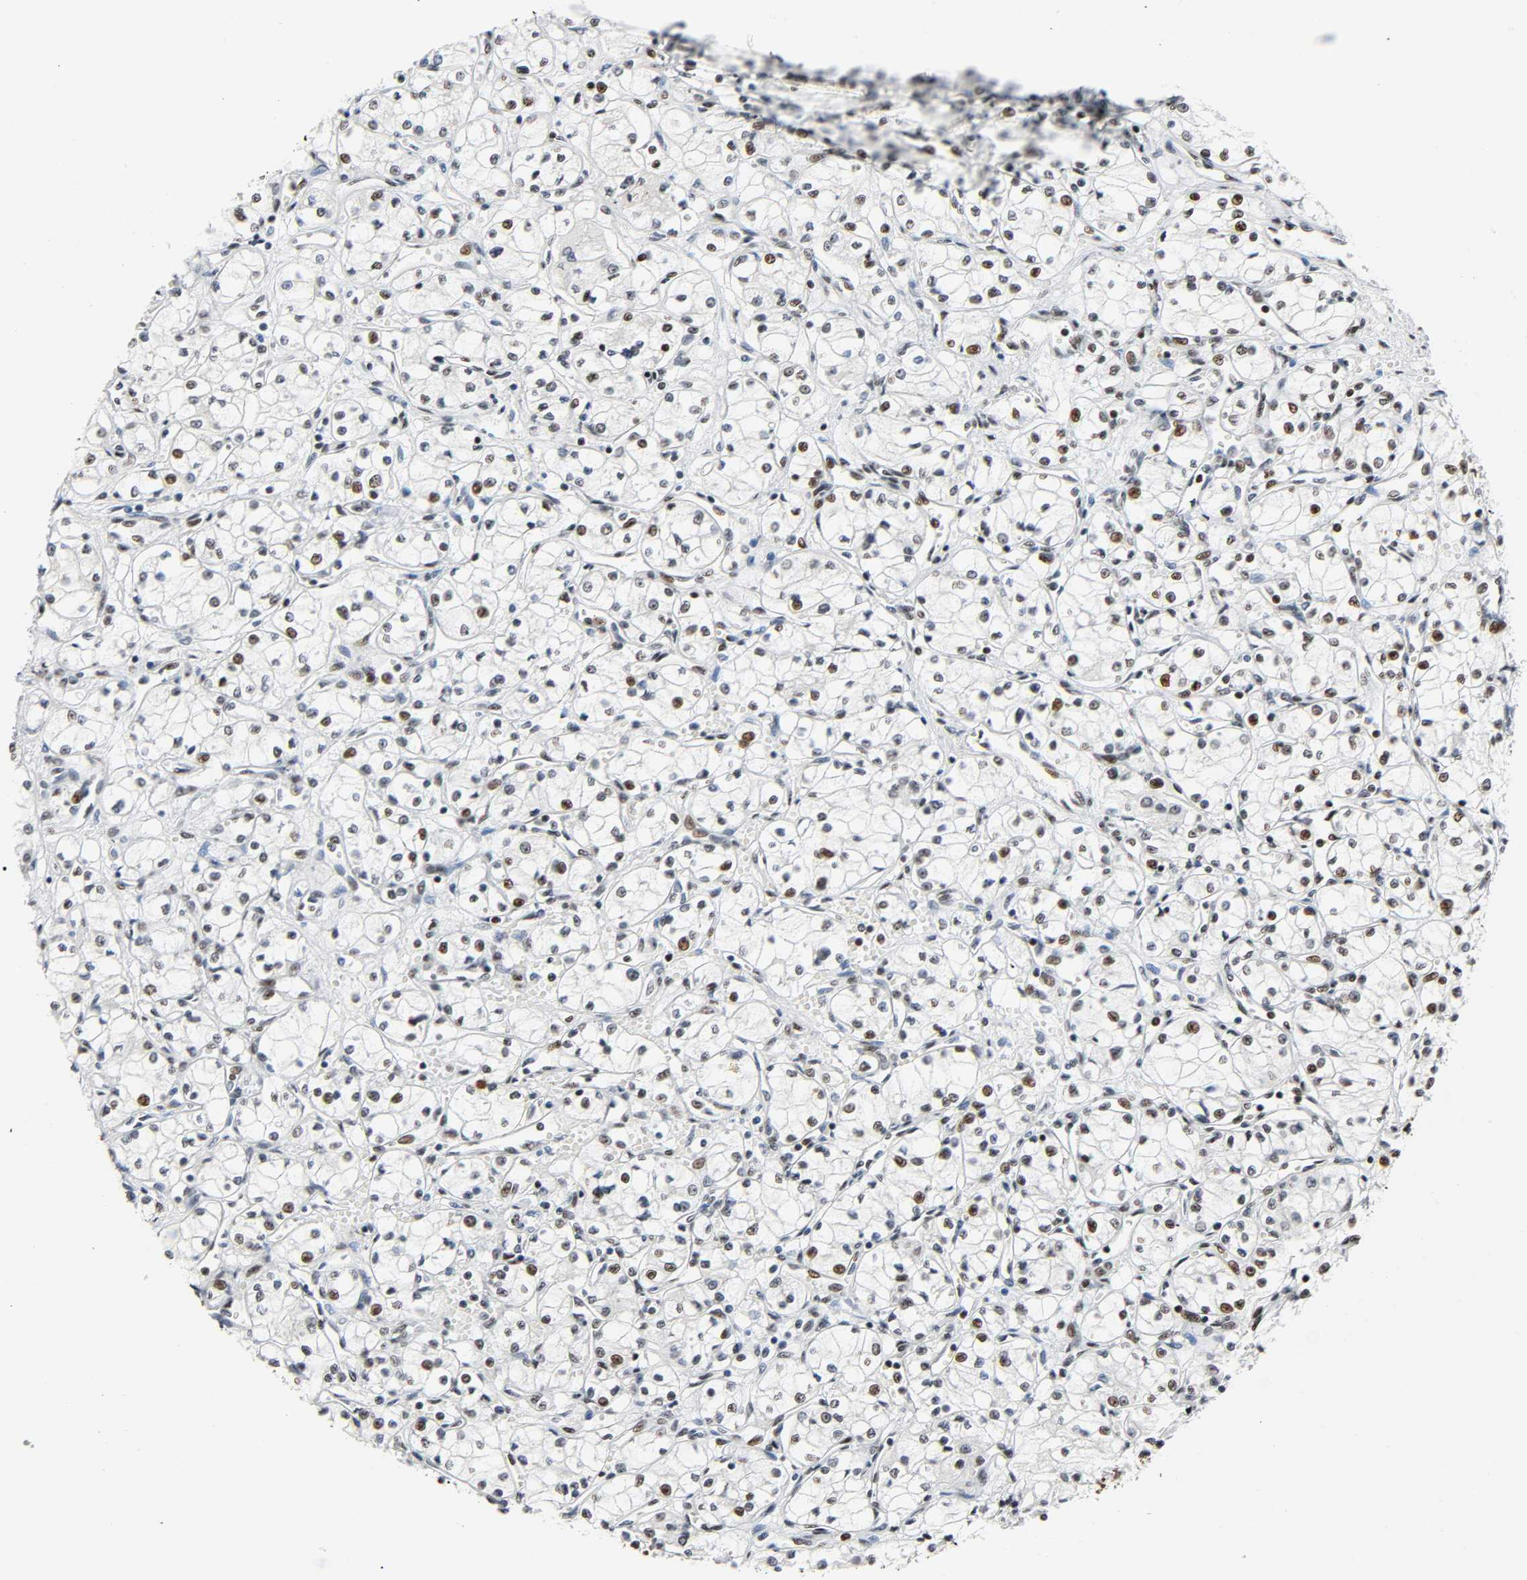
{"staining": {"intensity": "strong", "quantity": ">75%", "location": "nuclear"}, "tissue": "renal cancer", "cell_type": "Tumor cells", "image_type": "cancer", "snomed": [{"axis": "morphology", "description": "Normal tissue, NOS"}, {"axis": "morphology", "description": "Adenocarcinoma, NOS"}, {"axis": "topography", "description": "Kidney"}], "caption": "Approximately >75% of tumor cells in human renal cancer (adenocarcinoma) reveal strong nuclear protein expression as visualized by brown immunohistochemical staining.", "gene": "CDK9", "patient": {"sex": "male", "age": 59}}